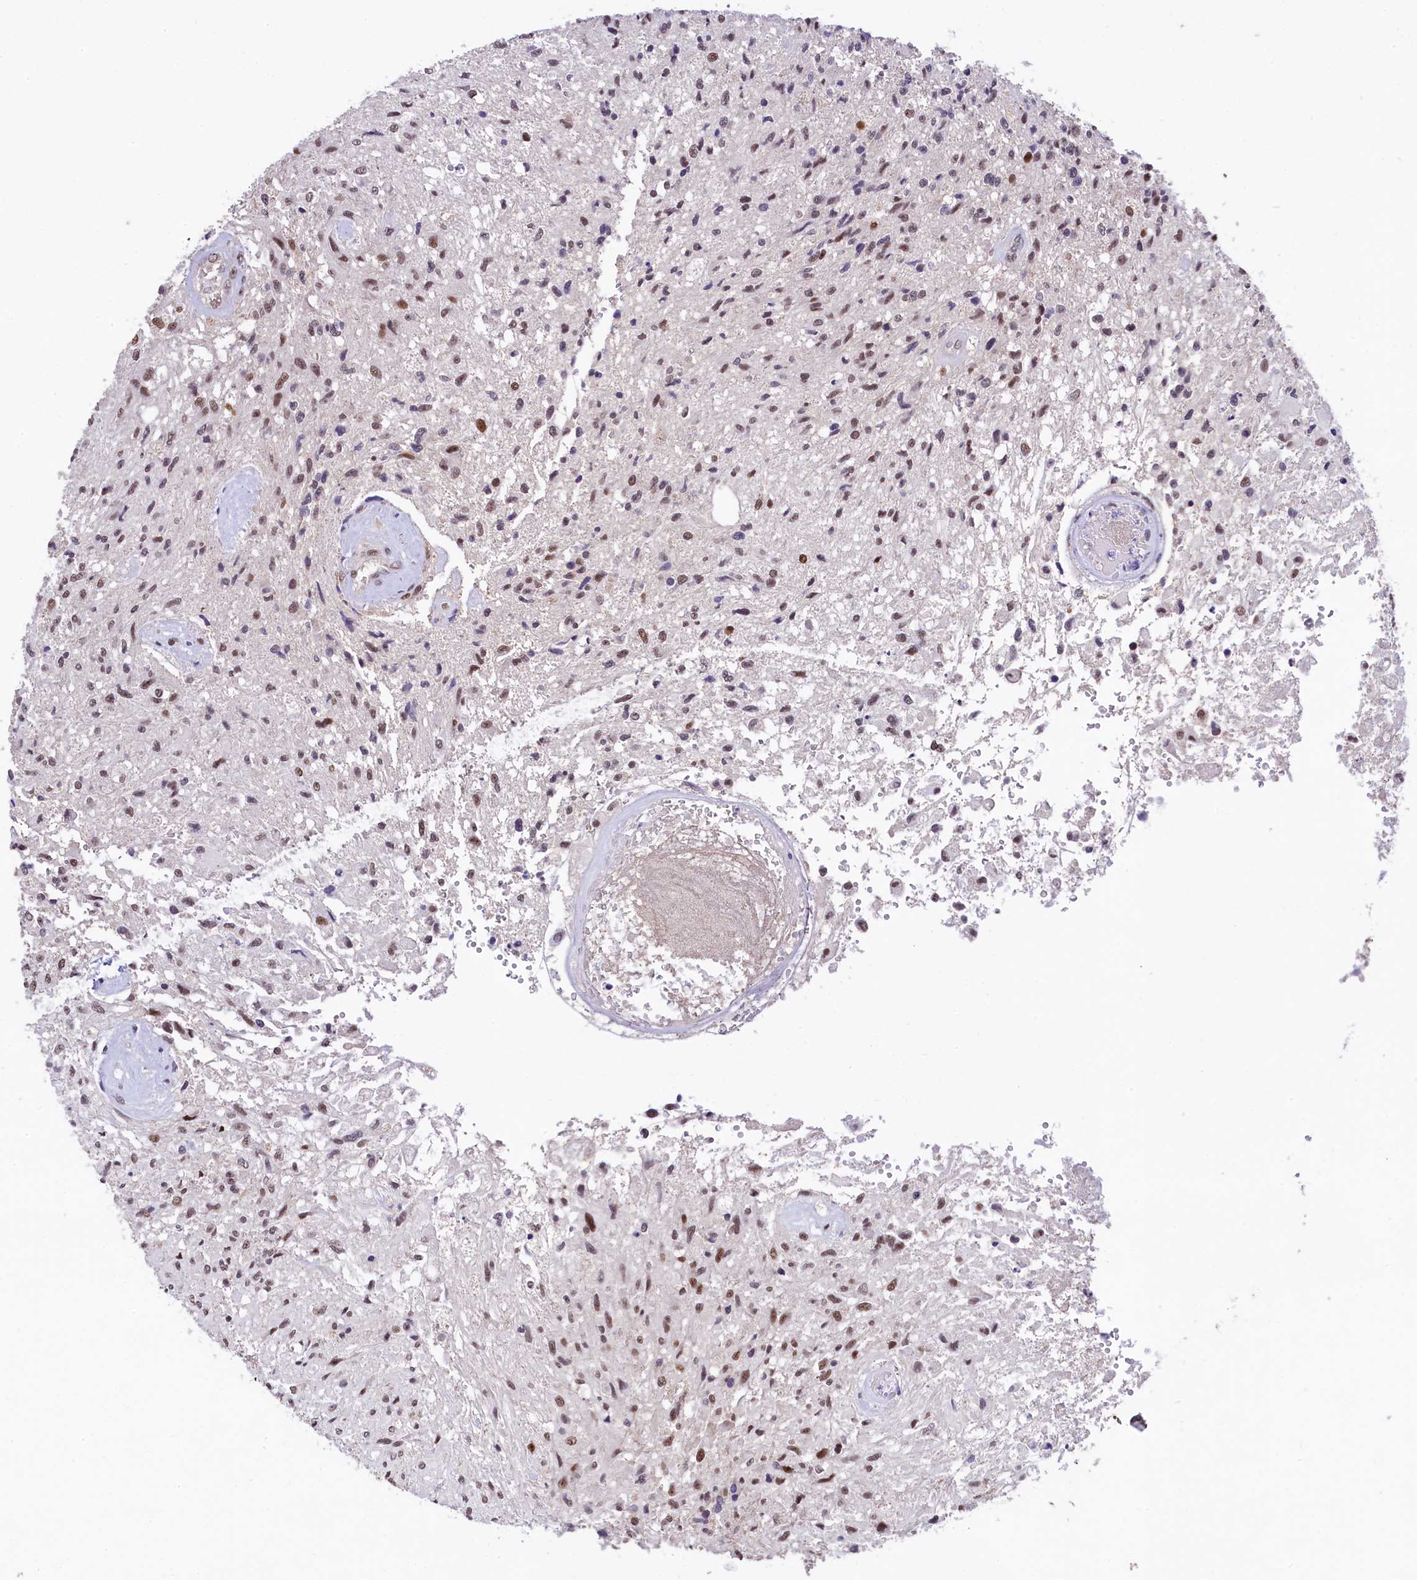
{"staining": {"intensity": "moderate", "quantity": "25%-75%", "location": "nuclear"}, "tissue": "glioma", "cell_type": "Tumor cells", "image_type": "cancer", "snomed": [{"axis": "morphology", "description": "Glioma, malignant, High grade"}, {"axis": "topography", "description": "Brain"}], "caption": "Moderate nuclear expression is identified in about 25%-75% of tumor cells in malignant high-grade glioma.", "gene": "HECTD4", "patient": {"sex": "male", "age": 56}}